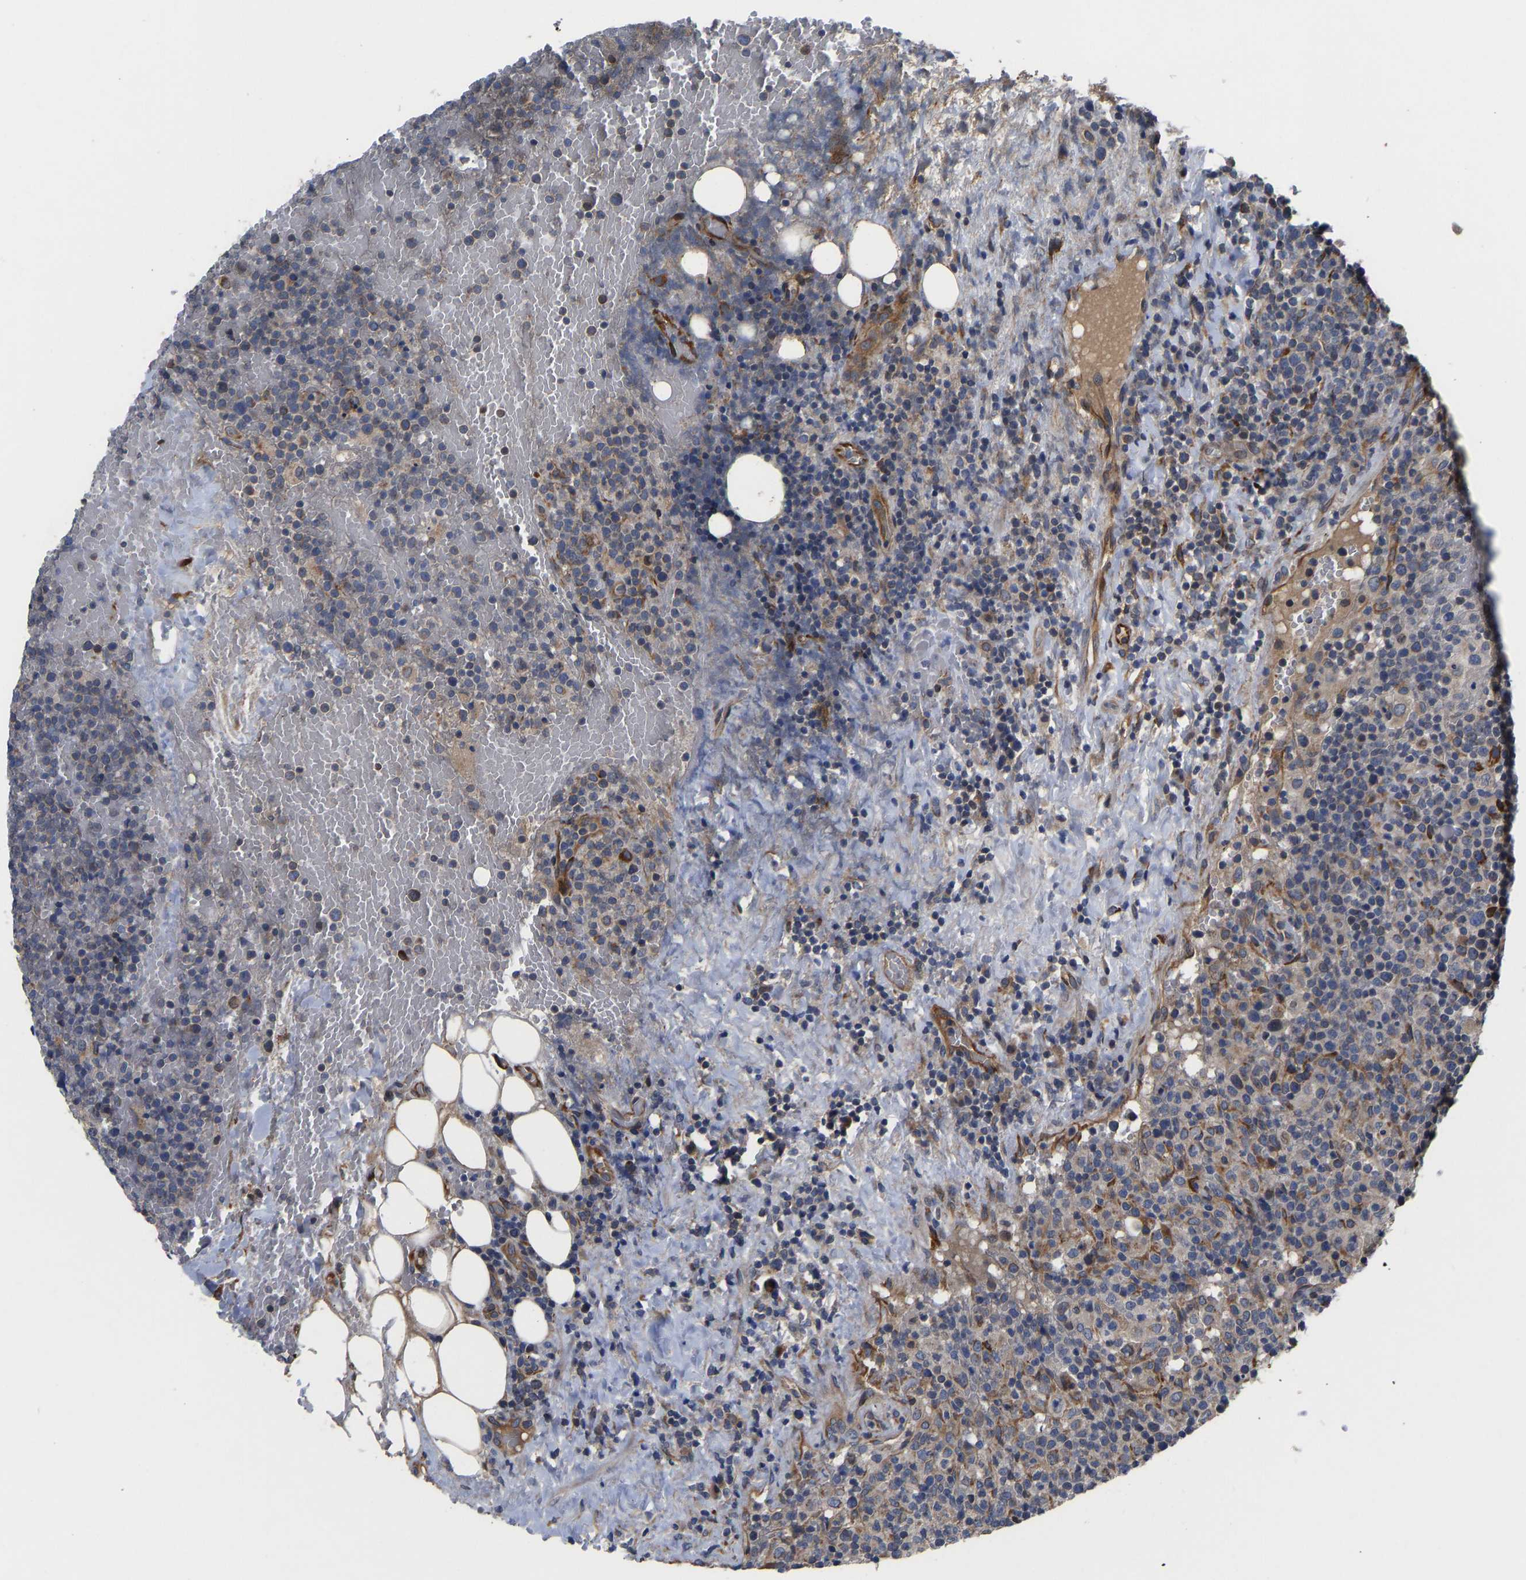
{"staining": {"intensity": "weak", "quantity": "25%-75%", "location": "cytoplasmic/membranous"}, "tissue": "lymphoma", "cell_type": "Tumor cells", "image_type": "cancer", "snomed": [{"axis": "morphology", "description": "Malignant lymphoma, non-Hodgkin's type, High grade"}, {"axis": "topography", "description": "Lymph node"}], "caption": "An IHC micrograph of neoplastic tissue is shown. Protein staining in brown highlights weak cytoplasmic/membranous positivity in high-grade malignant lymphoma, non-Hodgkin's type within tumor cells. Using DAB (3,3'-diaminobenzidine) (brown) and hematoxylin (blue) stains, captured at high magnification using brightfield microscopy.", "gene": "FRRS1", "patient": {"sex": "male", "age": 61}}